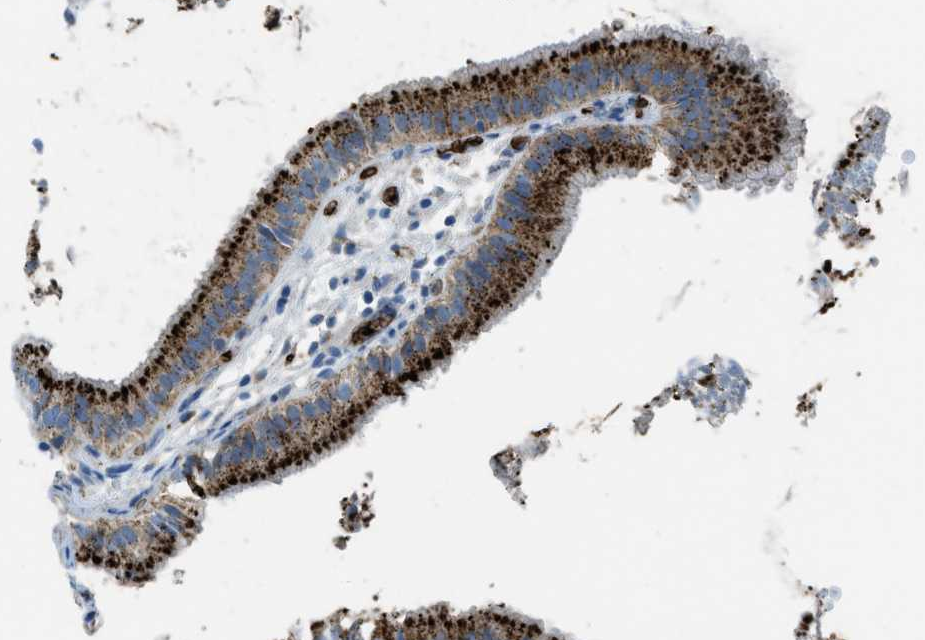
{"staining": {"intensity": "strong", "quantity": ">75%", "location": "cytoplasmic/membranous"}, "tissue": "gallbladder", "cell_type": "Glandular cells", "image_type": "normal", "snomed": [{"axis": "morphology", "description": "Normal tissue, NOS"}, {"axis": "topography", "description": "Gallbladder"}], "caption": "A micrograph of gallbladder stained for a protein shows strong cytoplasmic/membranous brown staining in glandular cells.", "gene": "SCARB2", "patient": {"sex": "female", "age": 26}}